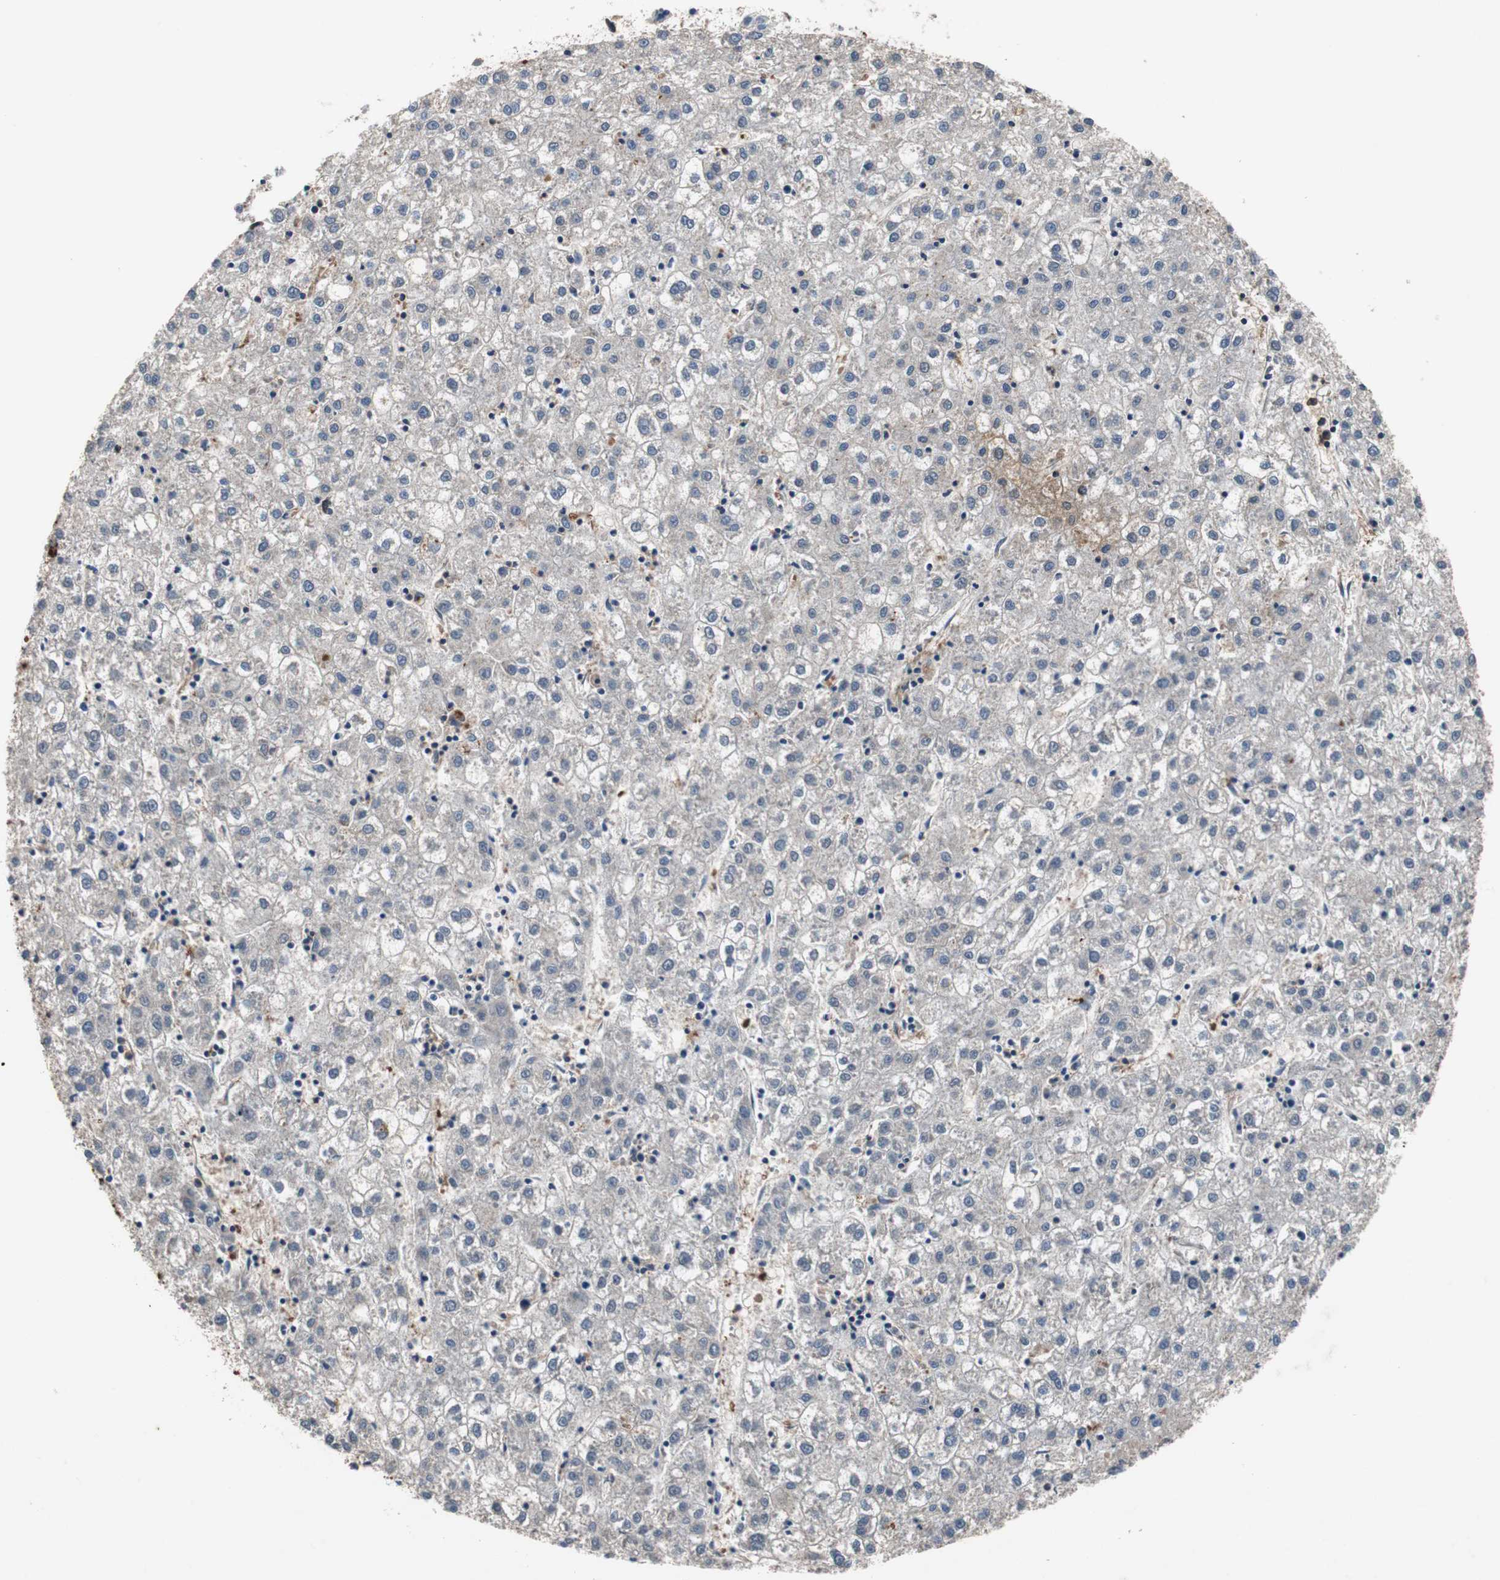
{"staining": {"intensity": "negative", "quantity": "none", "location": "none"}, "tissue": "liver cancer", "cell_type": "Tumor cells", "image_type": "cancer", "snomed": [{"axis": "morphology", "description": "Carcinoma, Hepatocellular, NOS"}, {"axis": "topography", "description": "Liver"}], "caption": "An image of human liver cancer is negative for staining in tumor cells.", "gene": "CALB2", "patient": {"sex": "male", "age": 72}}